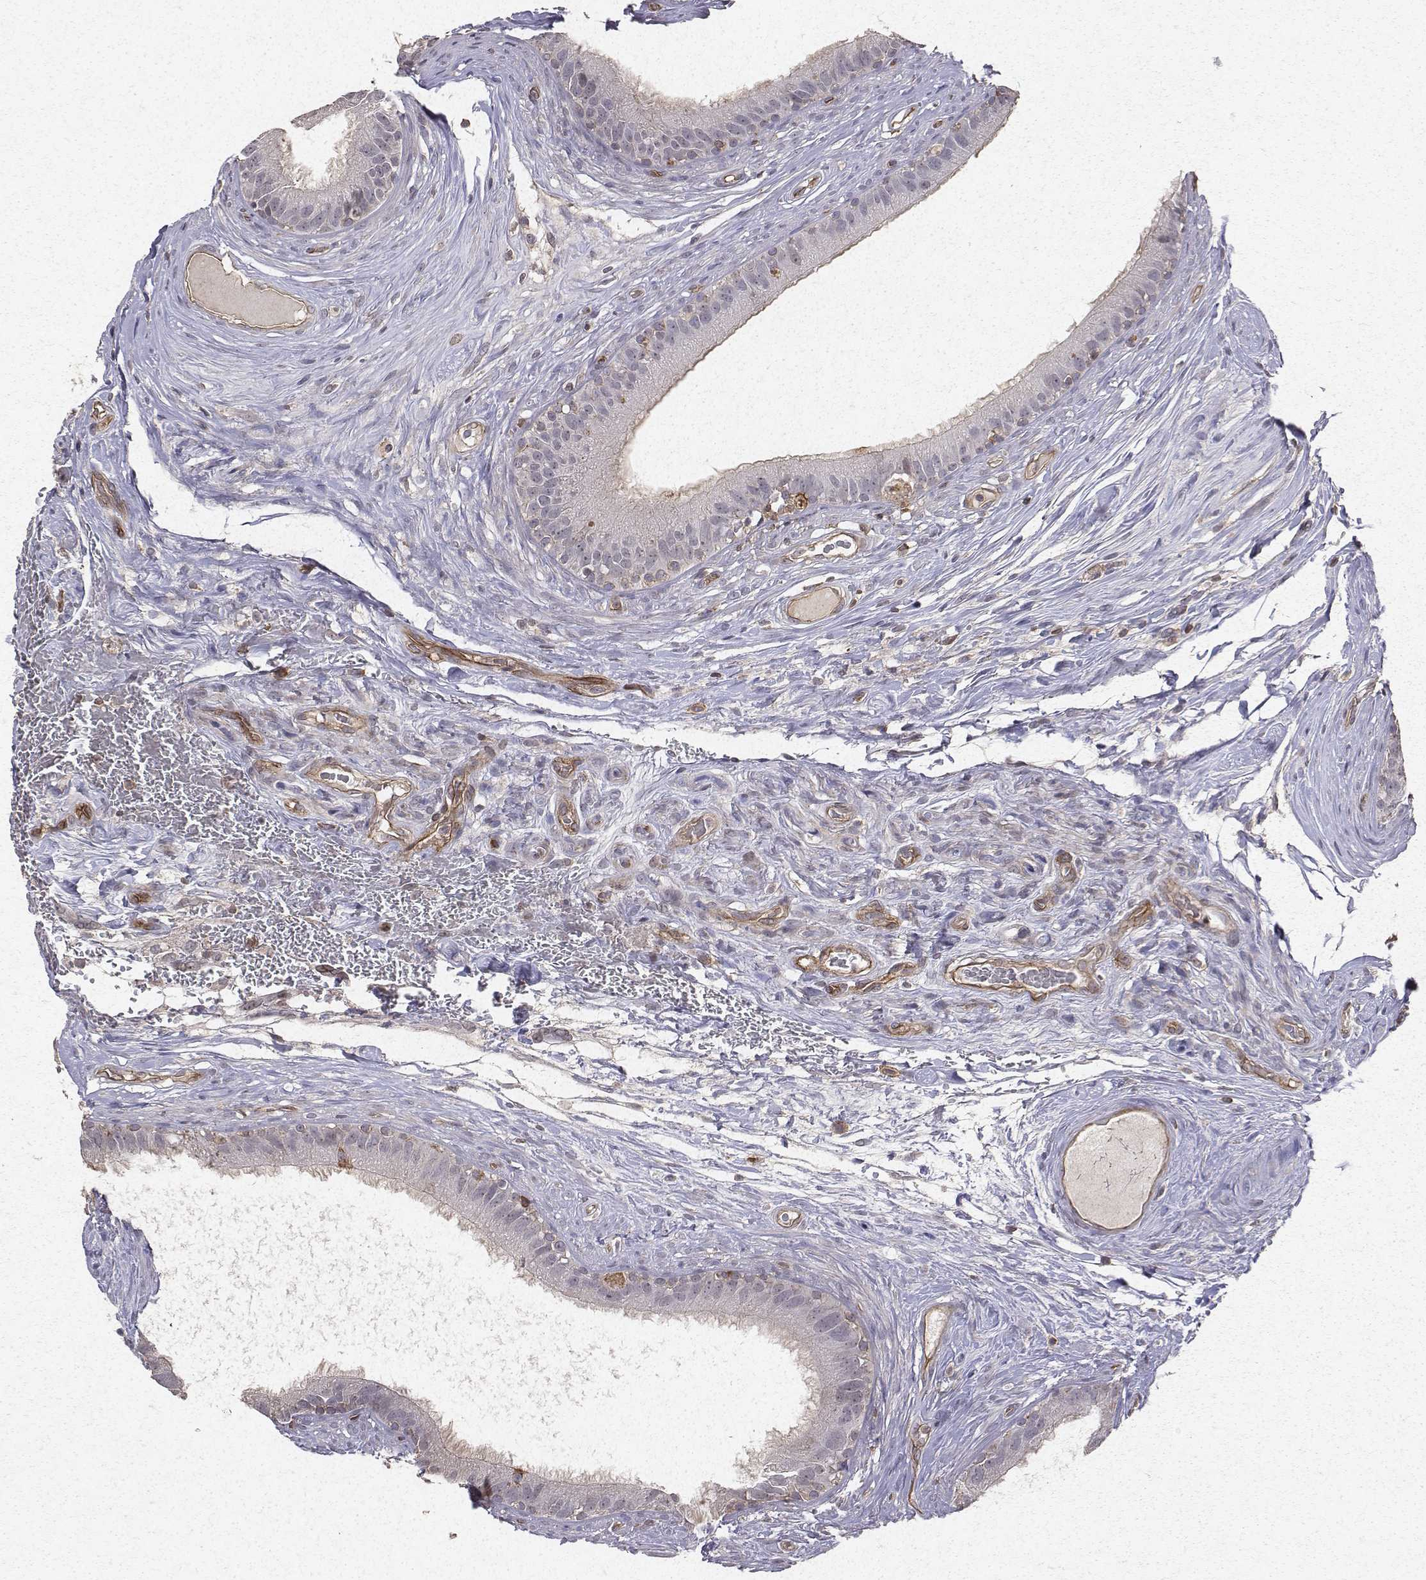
{"staining": {"intensity": "negative", "quantity": "none", "location": "none"}, "tissue": "epididymis", "cell_type": "Glandular cells", "image_type": "normal", "snomed": [{"axis": "morphology", "description": "Normal tissue, NOS"}, {"axis": "topography", "description": "Epididymis"}], "caption": "Immunohistochemistry (IHC) image of unremarkable human epididymis stained for a protein (brown), which displays no staining in glandular cells.", "gene": "PTPRG", "patient": {"sex": "male", "age": 59}}